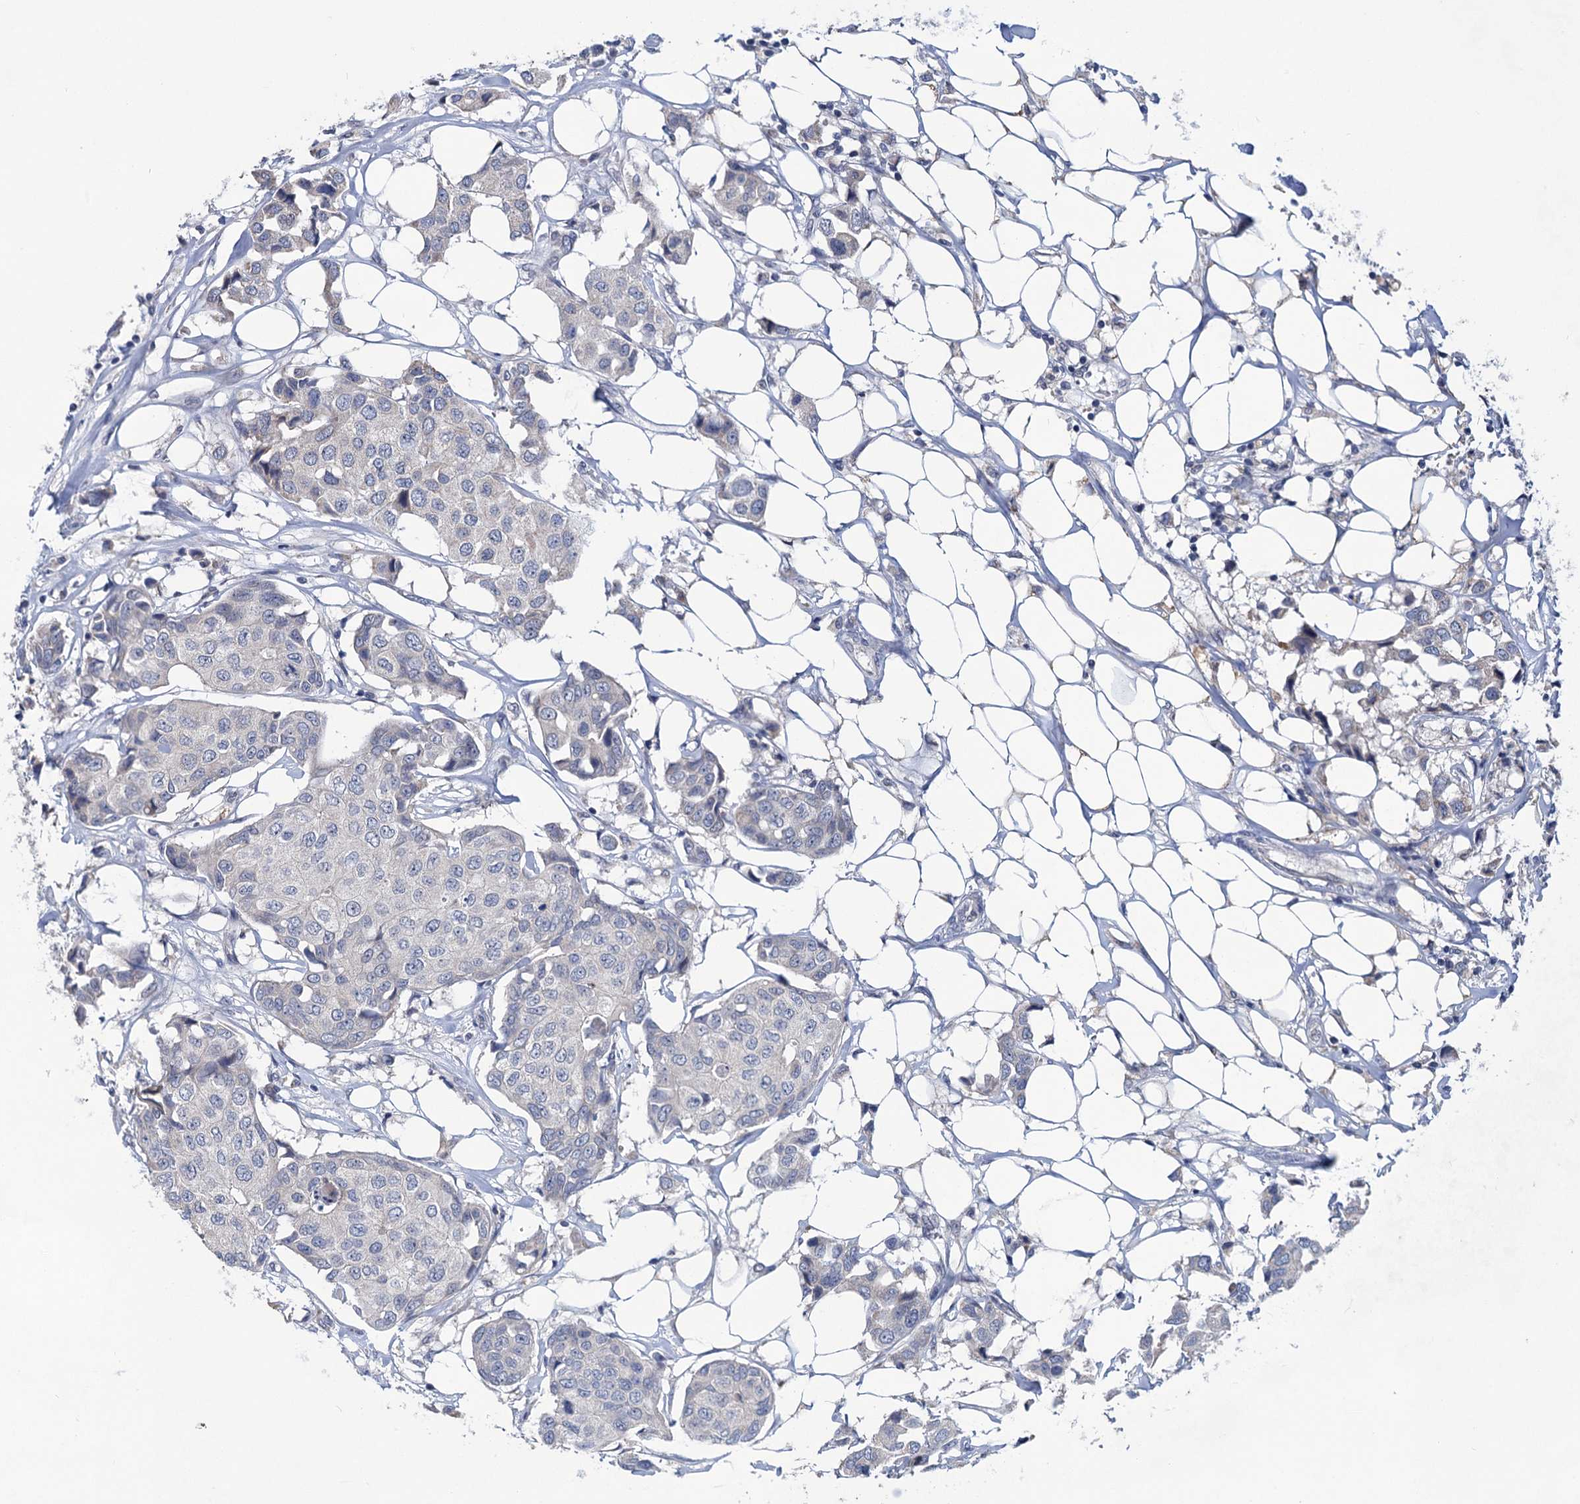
{"staining": {"intensity": "negative", "quantity": "none", "location": "none"}, "tissue": "breast cancer", "cell_type": "Tumor cells", "image_type": "cancer", "snomed": [{"axis": "morphology", "description": "Duct carcinoma"}, {"axis": "topography", "description": "Breast"}], "caption": "Immunohistochemistry histopathology image of breast cancer stained for a protein (brown), which exhibits no staining in tumor cells.", "gene": "TTC17", "patient": {"sex": "female", "age": 80}}